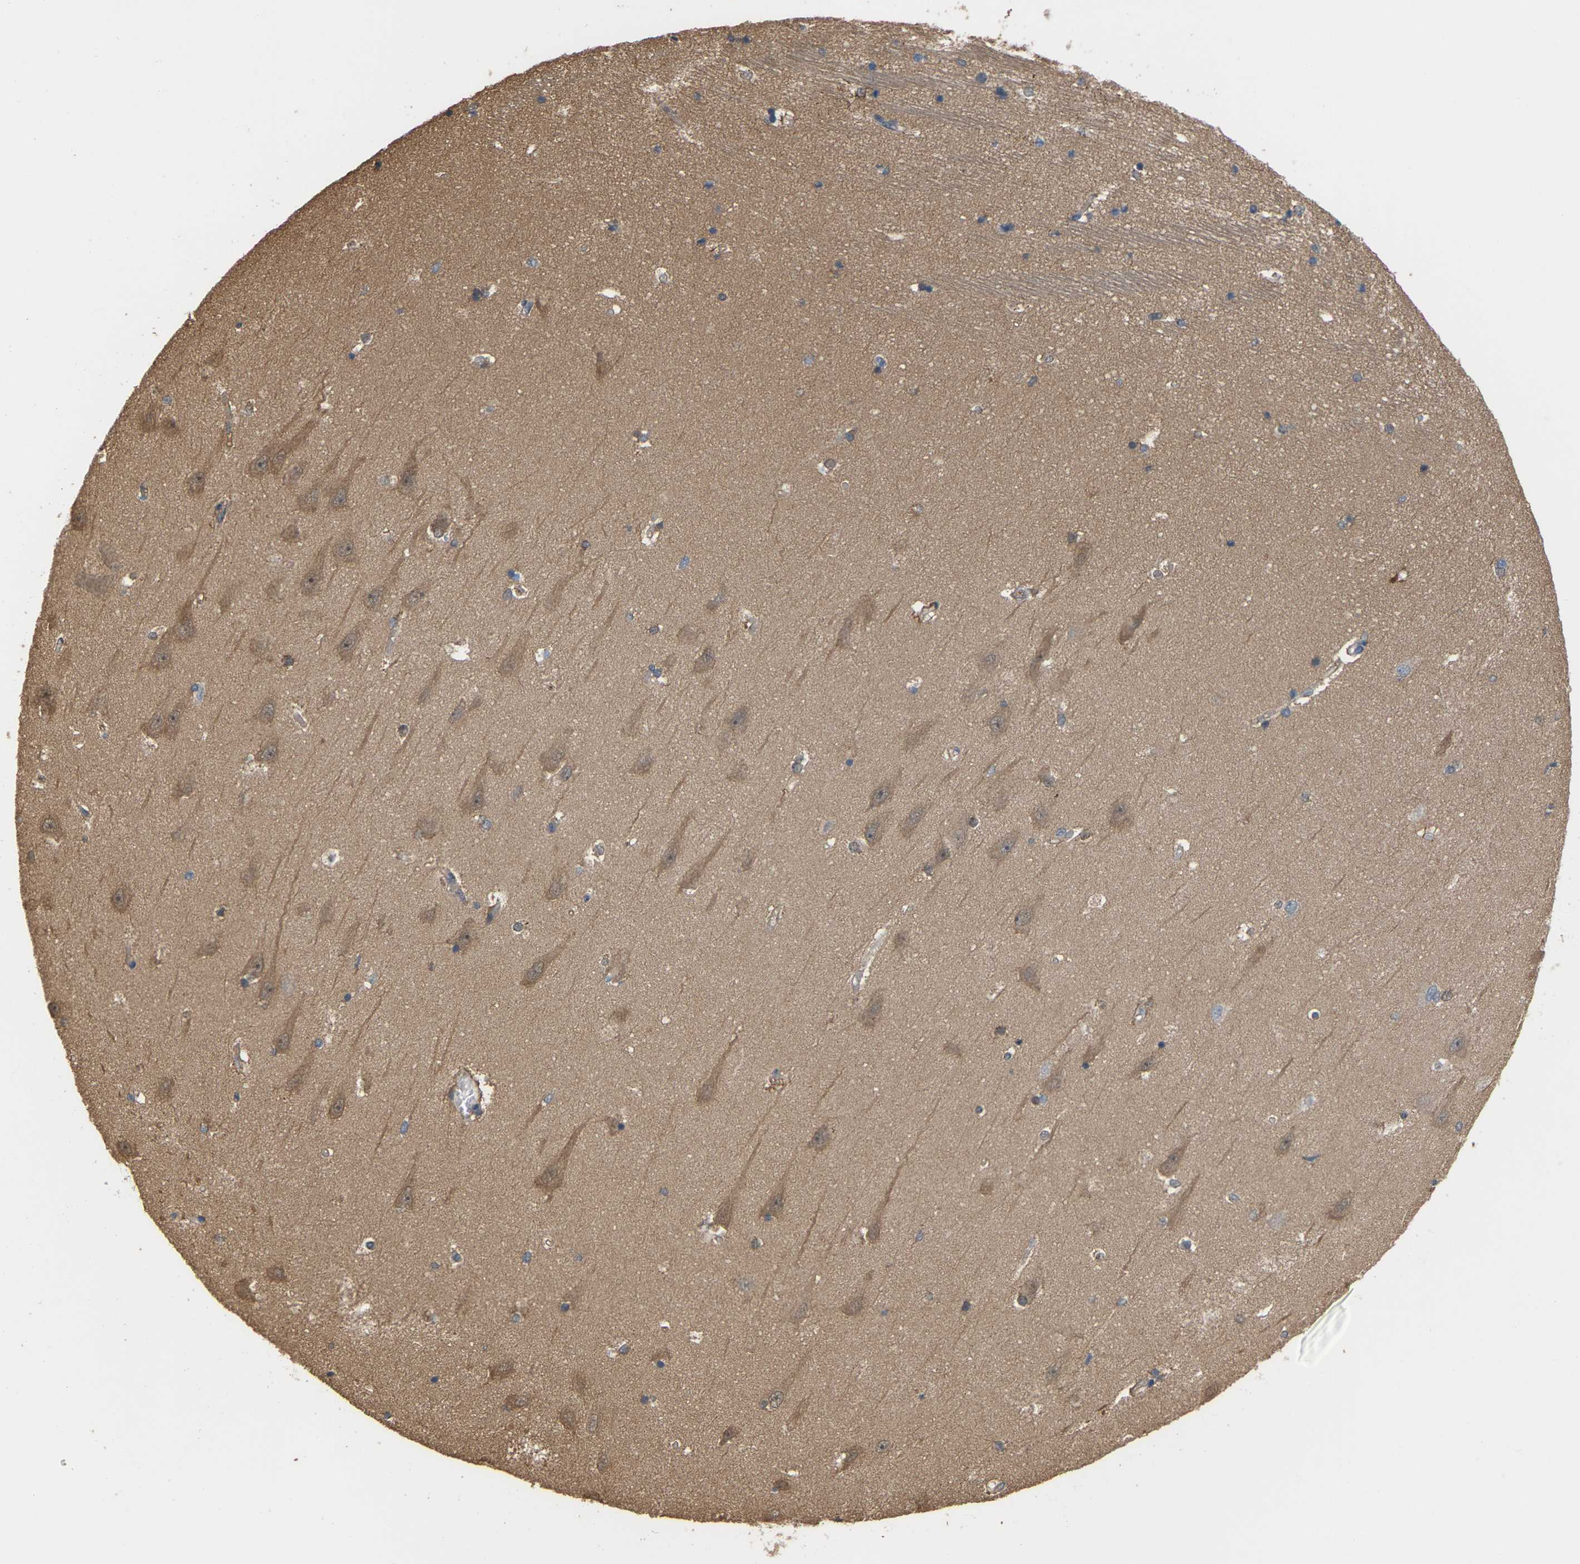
{"staining": {"intensity": "negative", "quantity": "none", "location": "none"}, "tissue": "hippocampus", "cell_type": "Glial cells", "image_type": "normal", "snomed": [{"axis": "morphology", "description": "Normal tissue, NOS"}, {"axis": "topography", "description": "Hippocampus"}], "caption": "DAB (3,3'-diaminobenzidine) immunohistochemical staining of normal human hippocampus reveals no significant expression in glial cells.", "gene": "MTPN", "patient": {"sex": "male", "age": 45}}